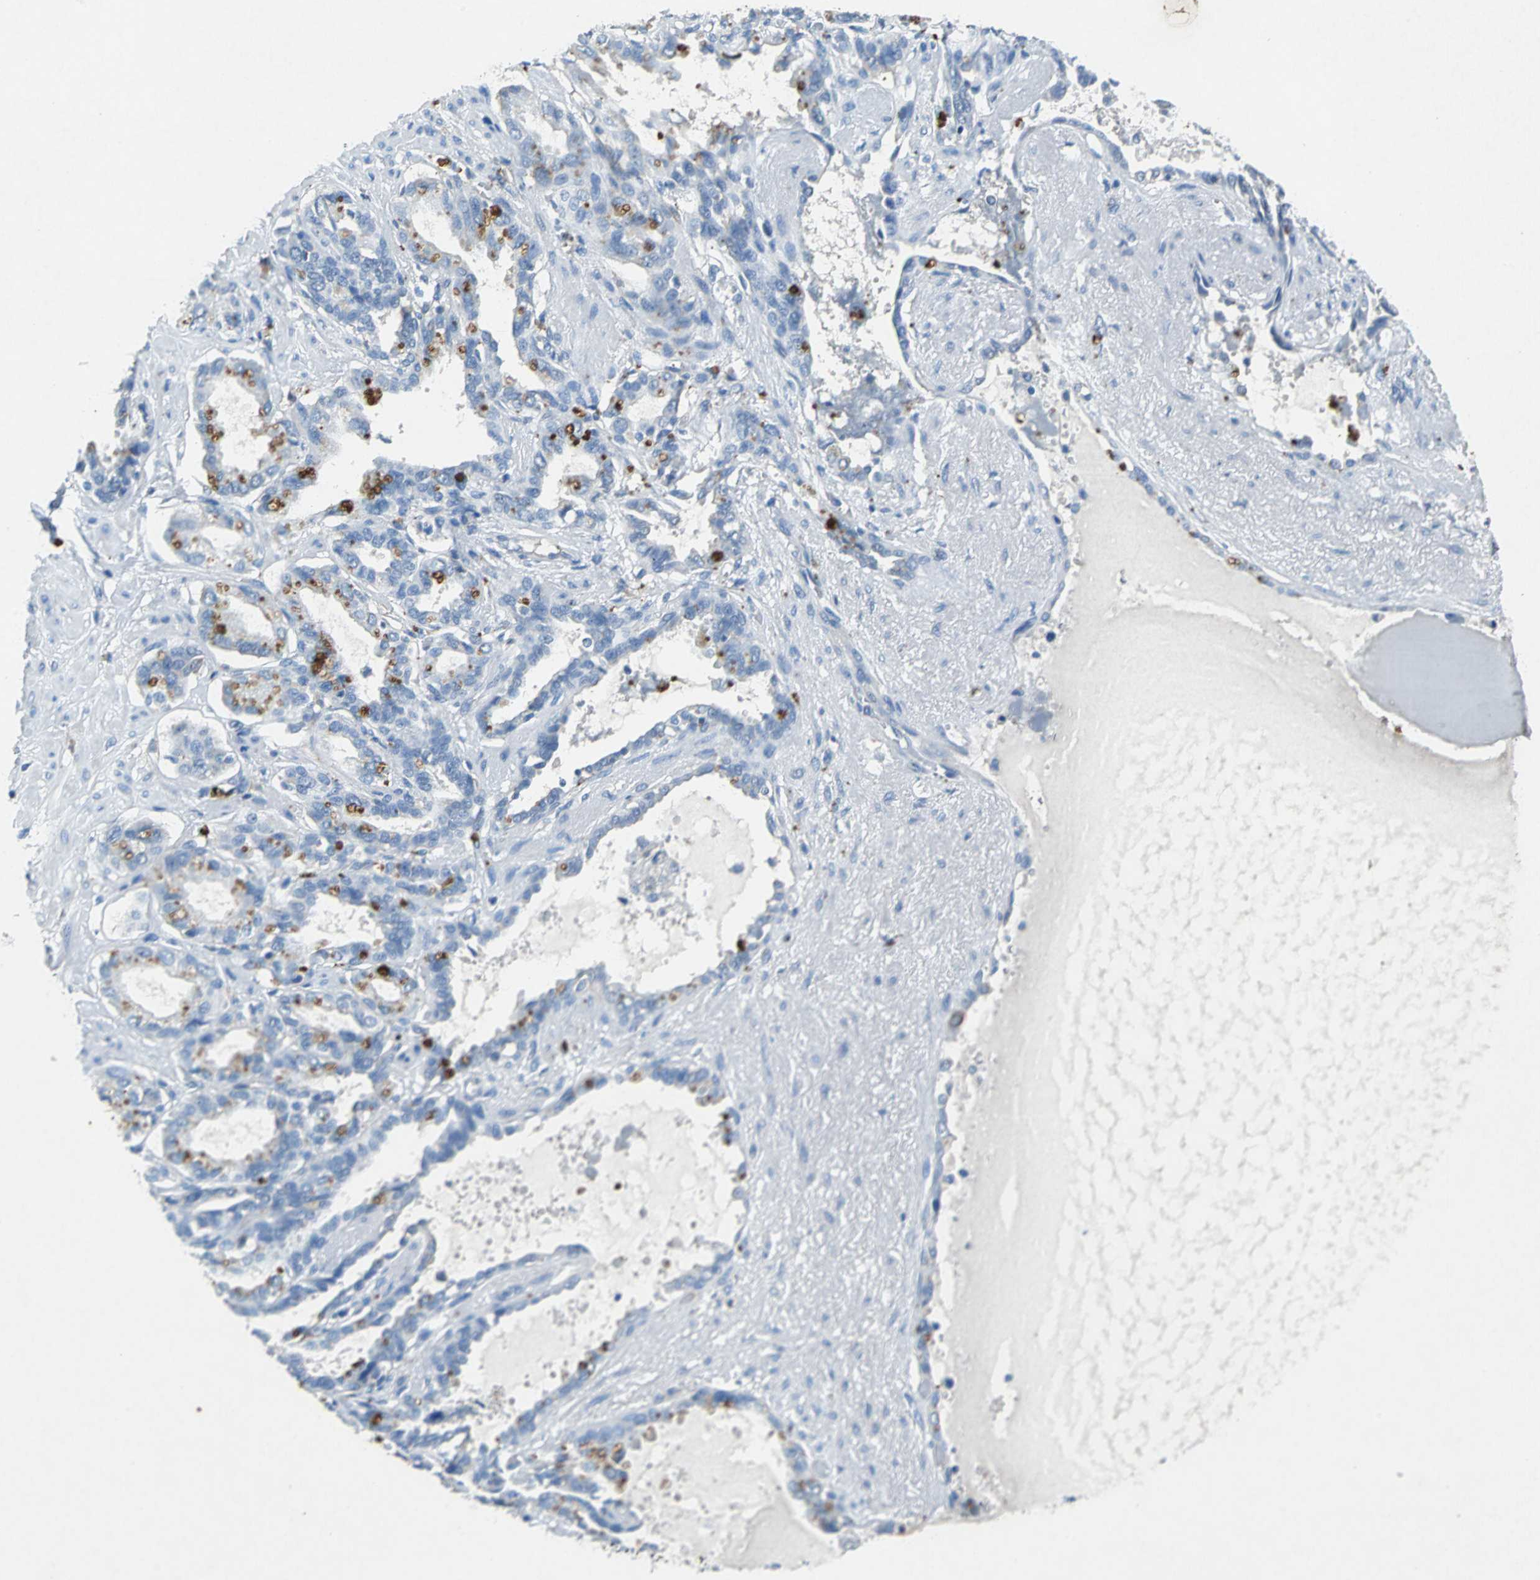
{"staining": {"intensity": "negative", "quantity": "none", "location": "none"}, "tissue": "seminal vesicle", "cell_type": "Glandular cells", "image_type": "normal", "snomed": [{"axis": "morphology", "description": "Normal tissue, NOS"}, {"axis": "topography", "description": "Seminal veicle"}], "caption": "Glandular cells are negative for protein expression in normal human seminal vesicle.", "gene": "RPS13", "patient": {"sex": "male", "age": 61}}